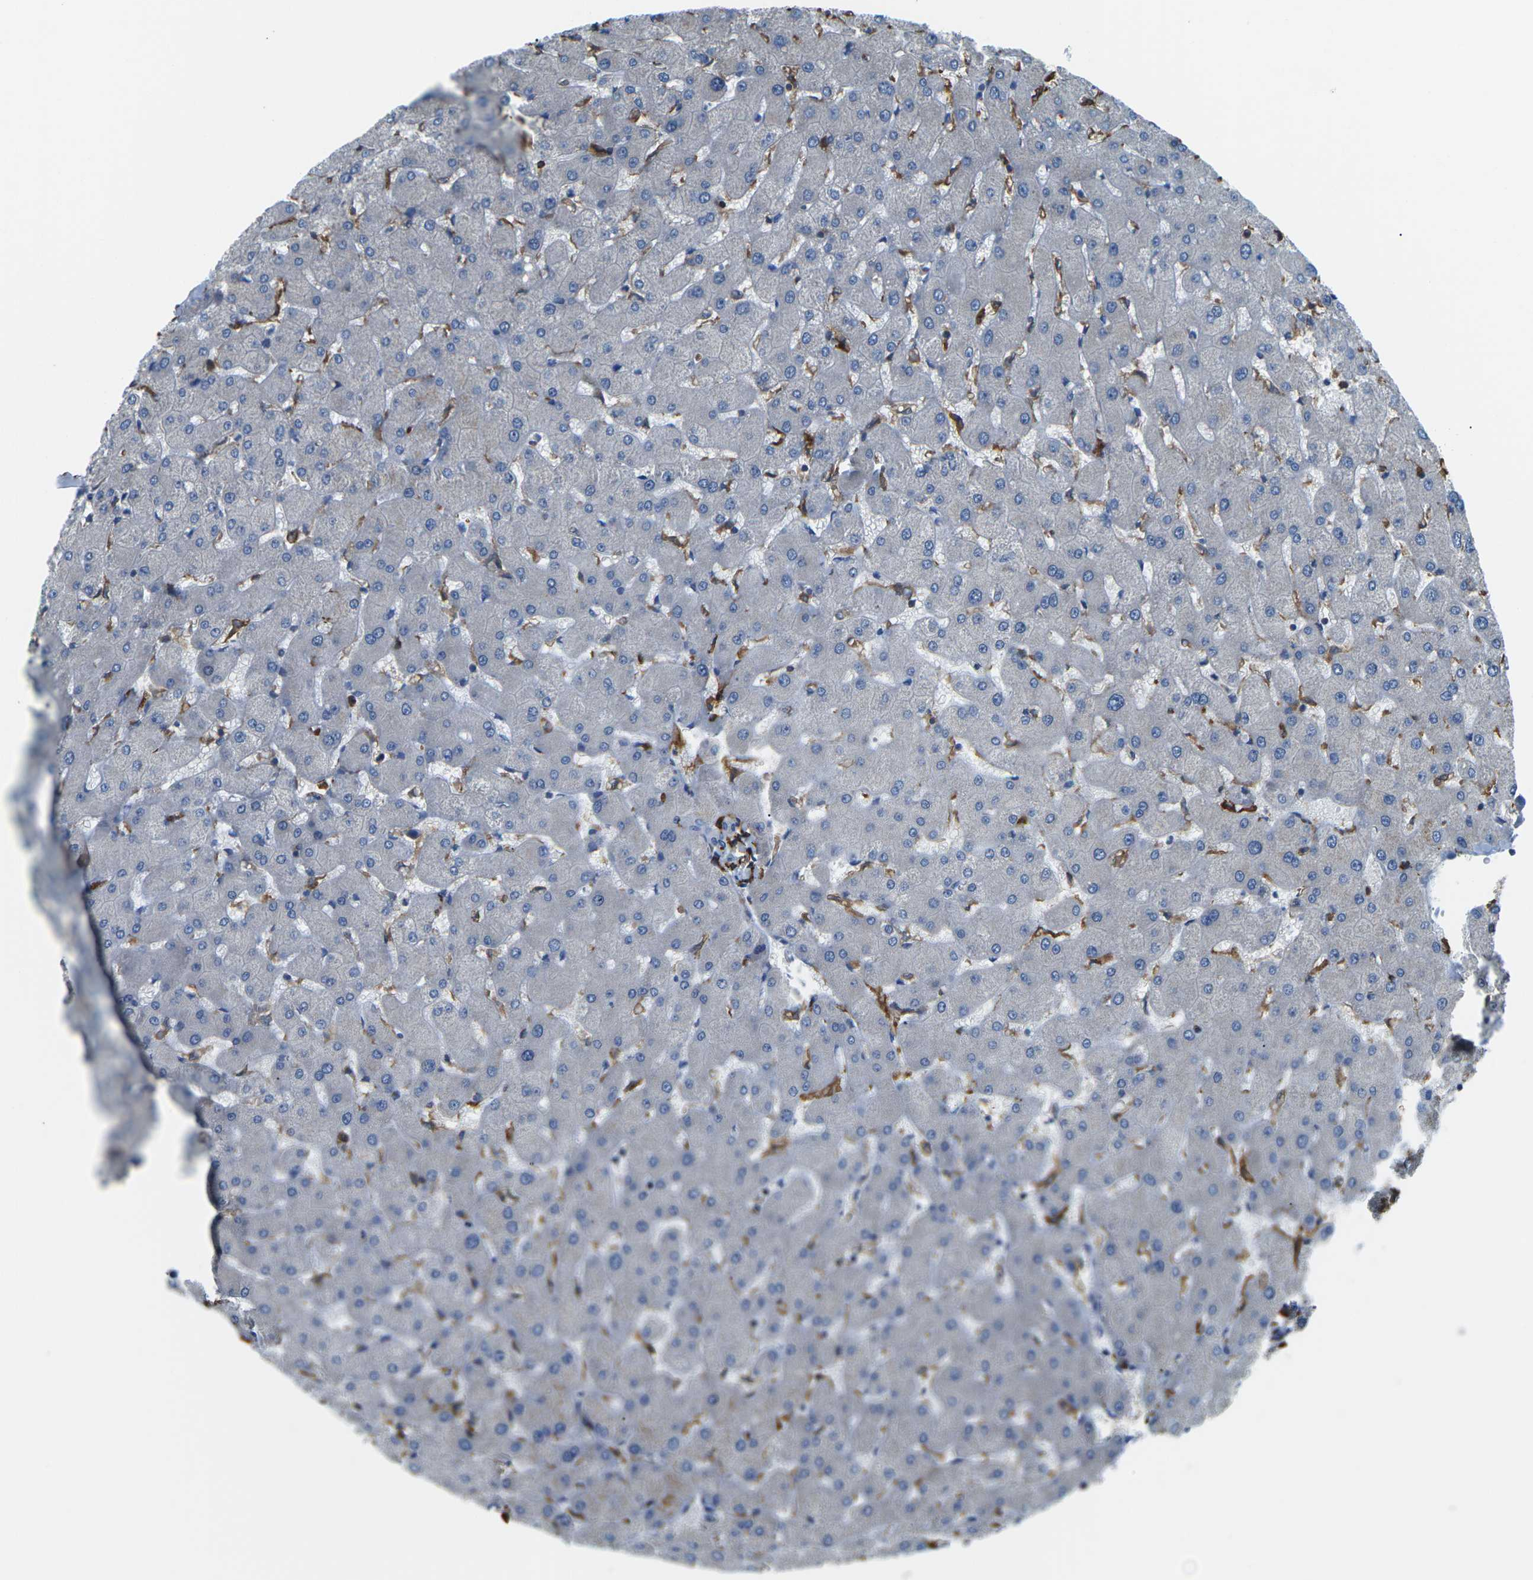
{"staining": {"intensity": "negative", "quantity": "none", "location": "none"}, "tissue": "liver", "cell_type": "Cholangiocytes", "image_type": "normal", "snomed": [{"axis": "morphology", "description": "Normal tissue, NOS"}, {"axis": "topography", "description": "Liver"}], "caption": "High magnification brightfield microscopy of unremarkable liver stained with DAB (brown) and counterstained with hematoxylin (blue): cholangiocytes show no significant positivity.", "gene": "PTPN1", "patient": {"sex": "female", "age": 63}}